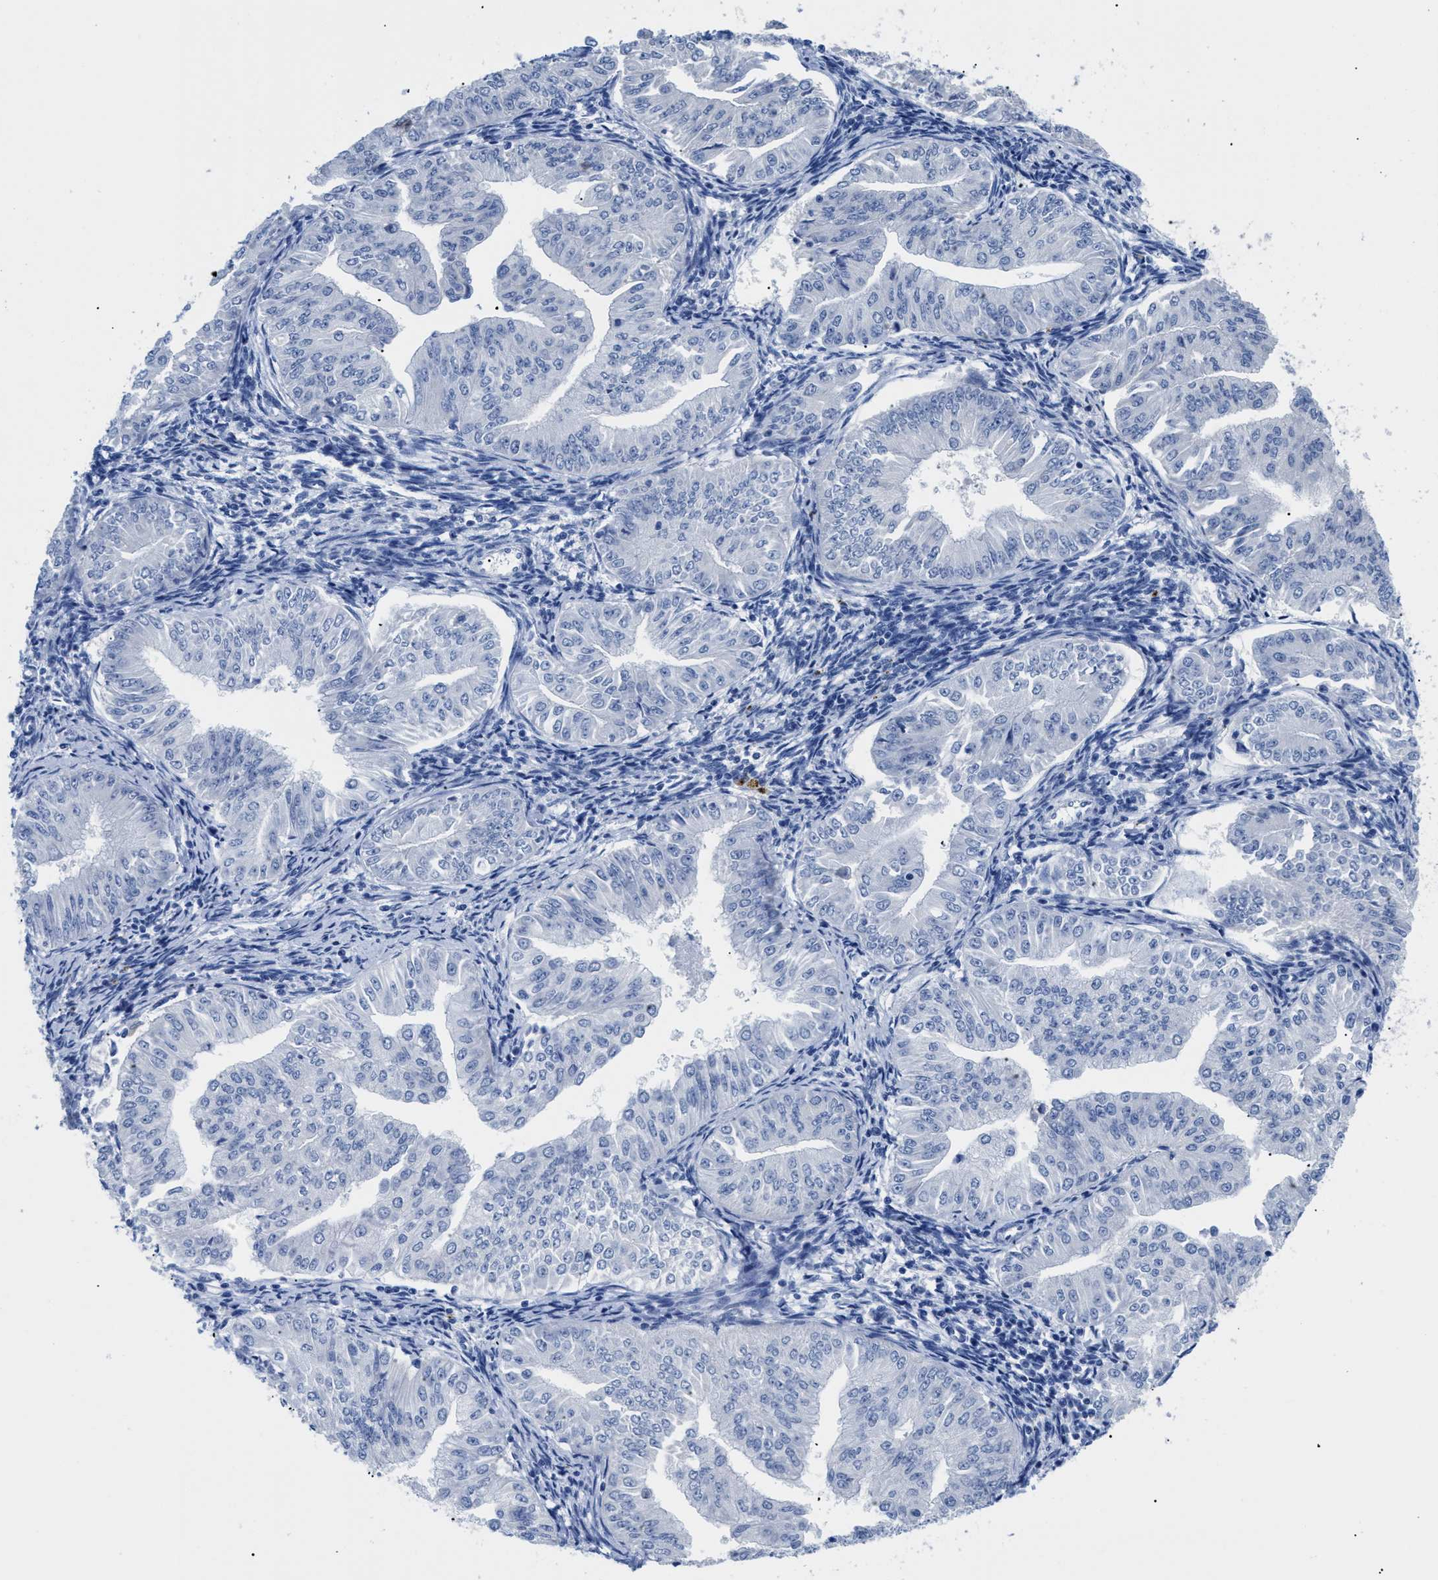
{"staining": {"intensity": "negative", "quantity": "none", "location": "none"}, "tissue": "endometrial cancer", "cell_type": "Tumor cells", "image_type": "cancer", "snomed": [{"axis": "morphology", "description": "Normal tissue, NOS"}, {"axis": "morphology", "description": "Adenocarcinoma, NOS"}, {"axis": "topography", "description": "Endometrium"}], "caption": "A high-resolution histopathology image shows immunohistochemistry staining of endometrial adenocarcinoma, which demonstrates no significant positivity in tumor cells.", "gene": "APOBEC2", "patient": {"sex": "female", "age": 53}}